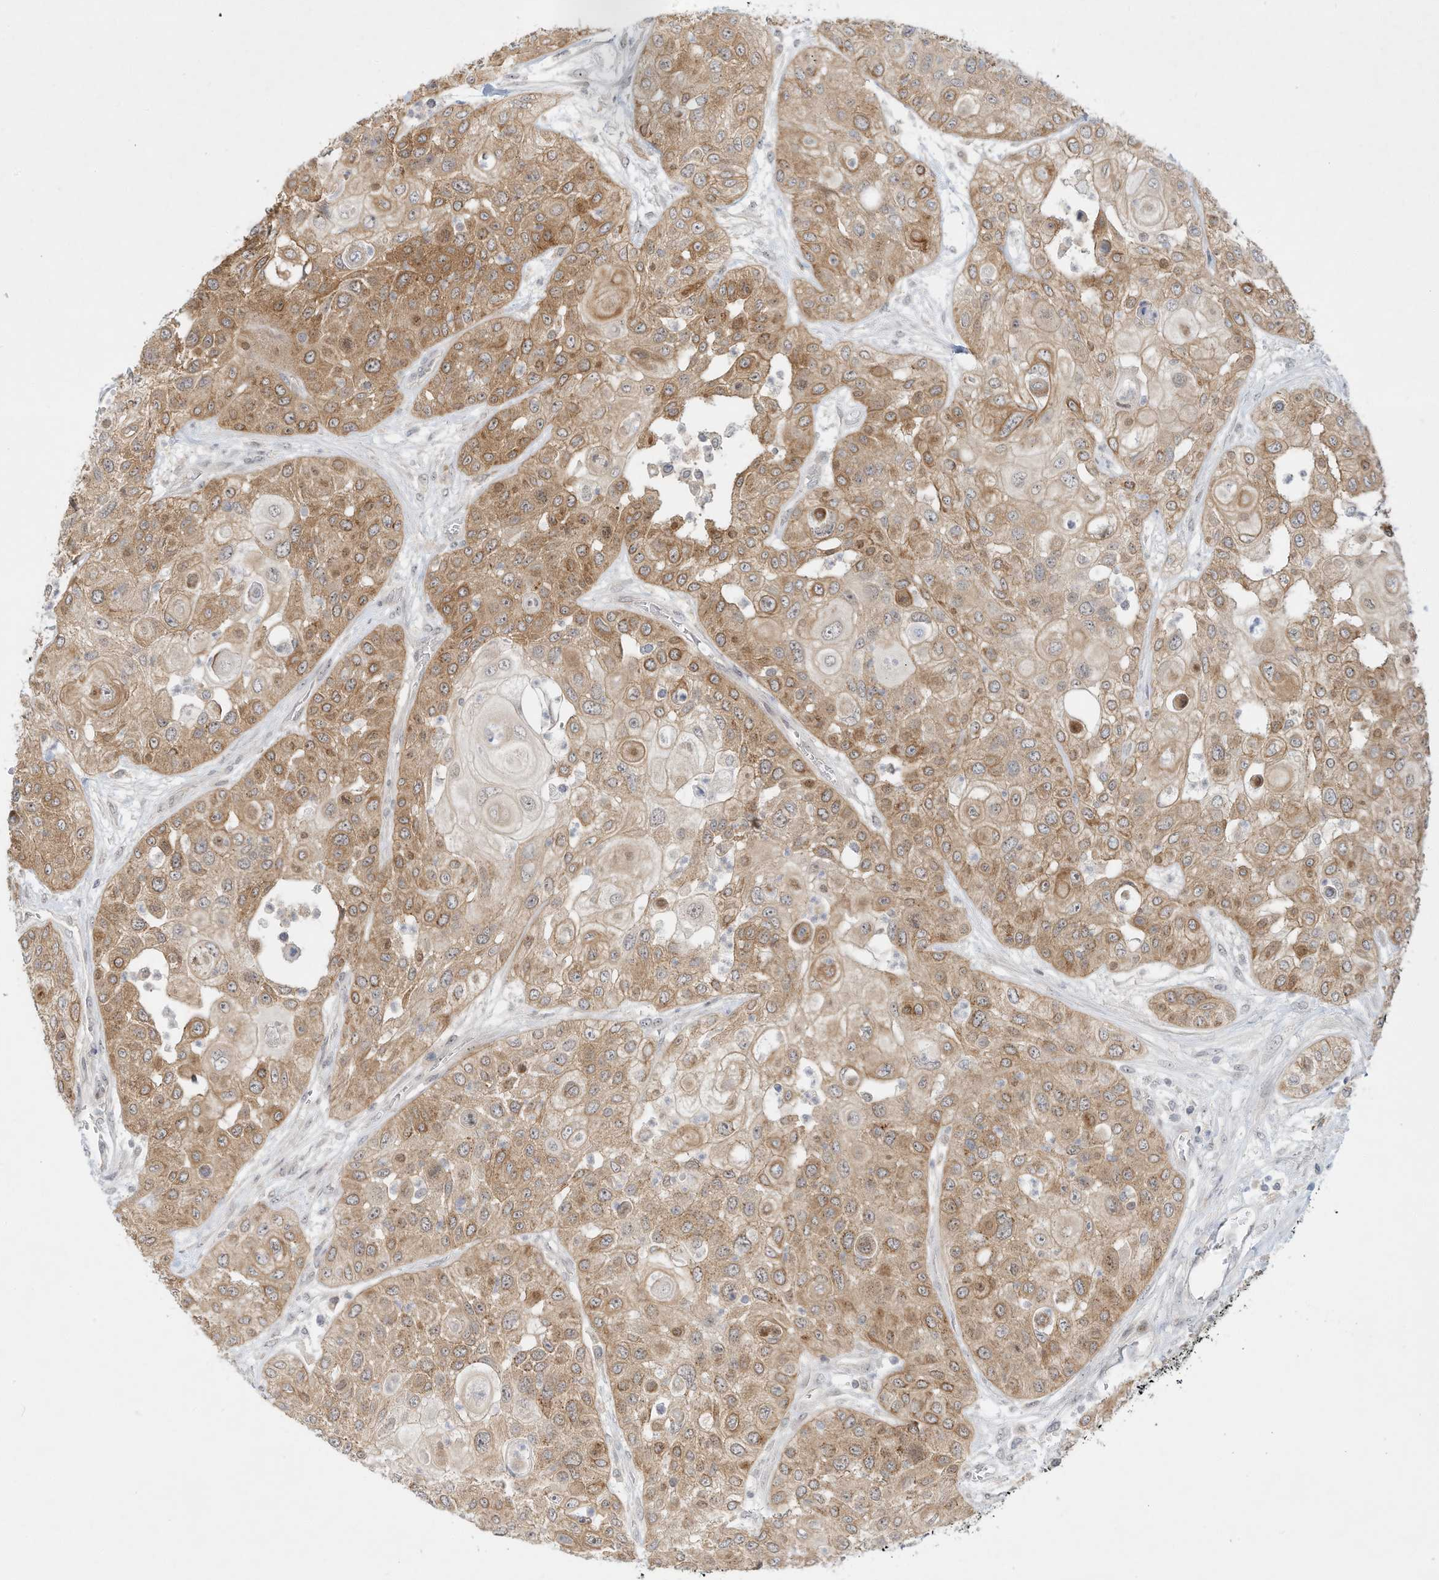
{"staining": {"intensity": "moderate", "quantity": ">75%", "location": "cytoplasmic/membranous"}, "tissue": "urothelial cancer", "cell_type": "Tumor cells", "image_type": "cancer", "snomed": [{"axis": "morphology", "description": "Urothelial carcinoma, High grade"}, {"axis": "topography", "description": "Urinary bladder"}], "caption": "Immunohistochemistry staining of urothelial cancer, which reveals medium levels of moderate cytoplasmic/membranous staining in approximately >75% of tumor cells indicating moderate cytoplasmic/membranous protein expression. The staining was performed using DAB (3,3'-diaminobenzidine) (brown) for protein detection and nuclei were counterstained in hematoxylin (blue).", "gene": "PAK6", "patient": {"sex": "female", "age": 79}}